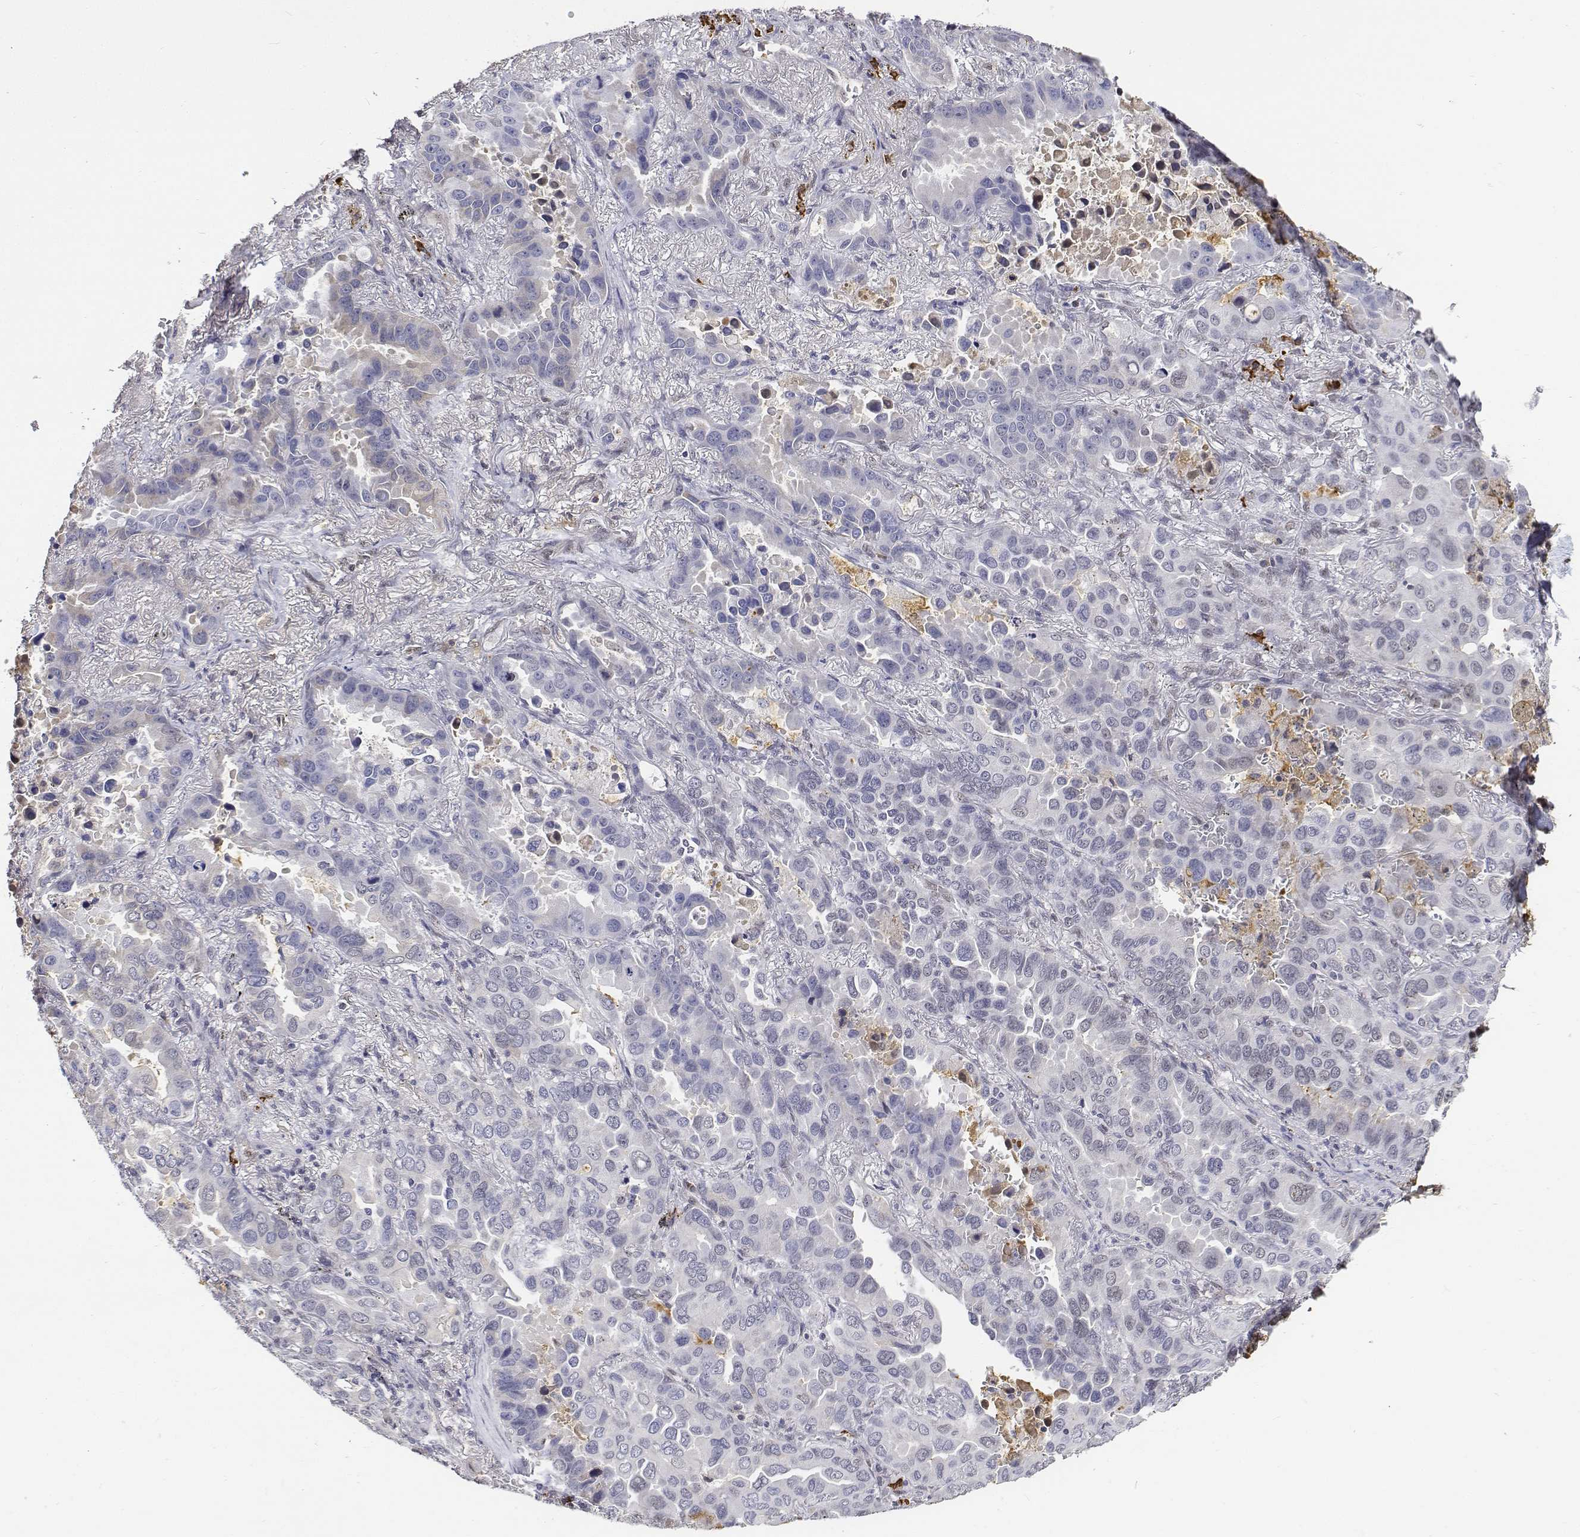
{"staining": {"intensity": "negative", "quantity": "none", "location": "none"}, "tissue": "lung cancer", "cell_type": "Tumor cells", "image_type": "cancer", "snomed": [{"axis": "morphology", "description": "Adenocarcinoma, NOS"}, {"axis": "topography", "description": "Lung"}], "caption": "Lung cancer was stained to show a protein in brown. There is no significant positivity in tumor cells. (Immunohistochemistry (ihc), brightfield microscopy, high magnification).", "gene": "ATRX", "patient": {"sex": "male", "age": 64}}